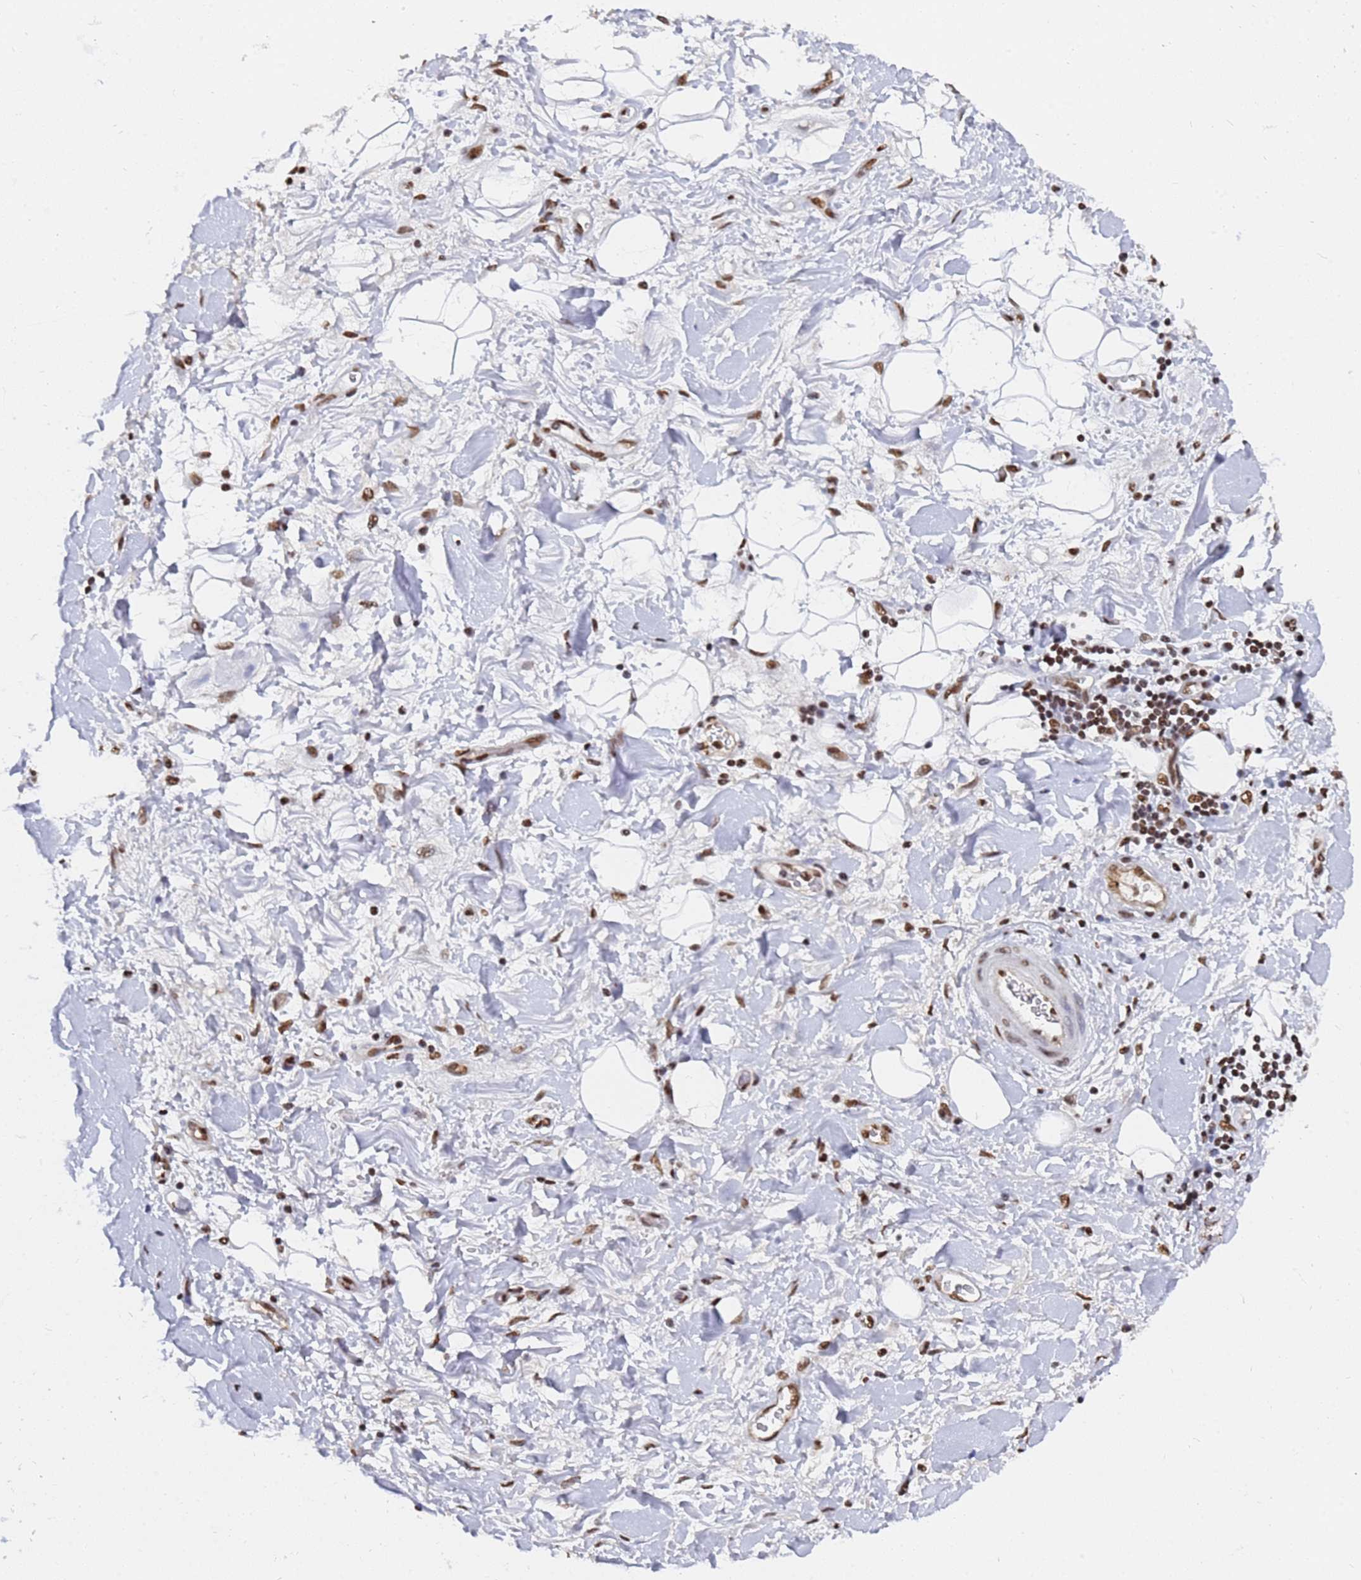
{"staining": {"intensity": "moderate", "quantity": ">75%", "location": "nuclear"}, "tissue": "adipose tissue", "cell_type": "Adipocytes", "image_type": "normal", "snomed": [{"axis": "morphology", "description": "Normal tissue, NOS"}, {"axis": "morphology", "description": "Adenocarcinoma, NOS"}, {"axis": "topography", "description": "Pancreas"}, {"axis": "topography", "description": "Peripheral nerve tissue"}], "caption": "Approximately >75% of adipocytes in normal human adipose tissue show moderate nuclear protein staining as visualized by brown immunohistochemical staining.", "gene": "RAVER2", "patient": {"sex": "male", "age": 59}}